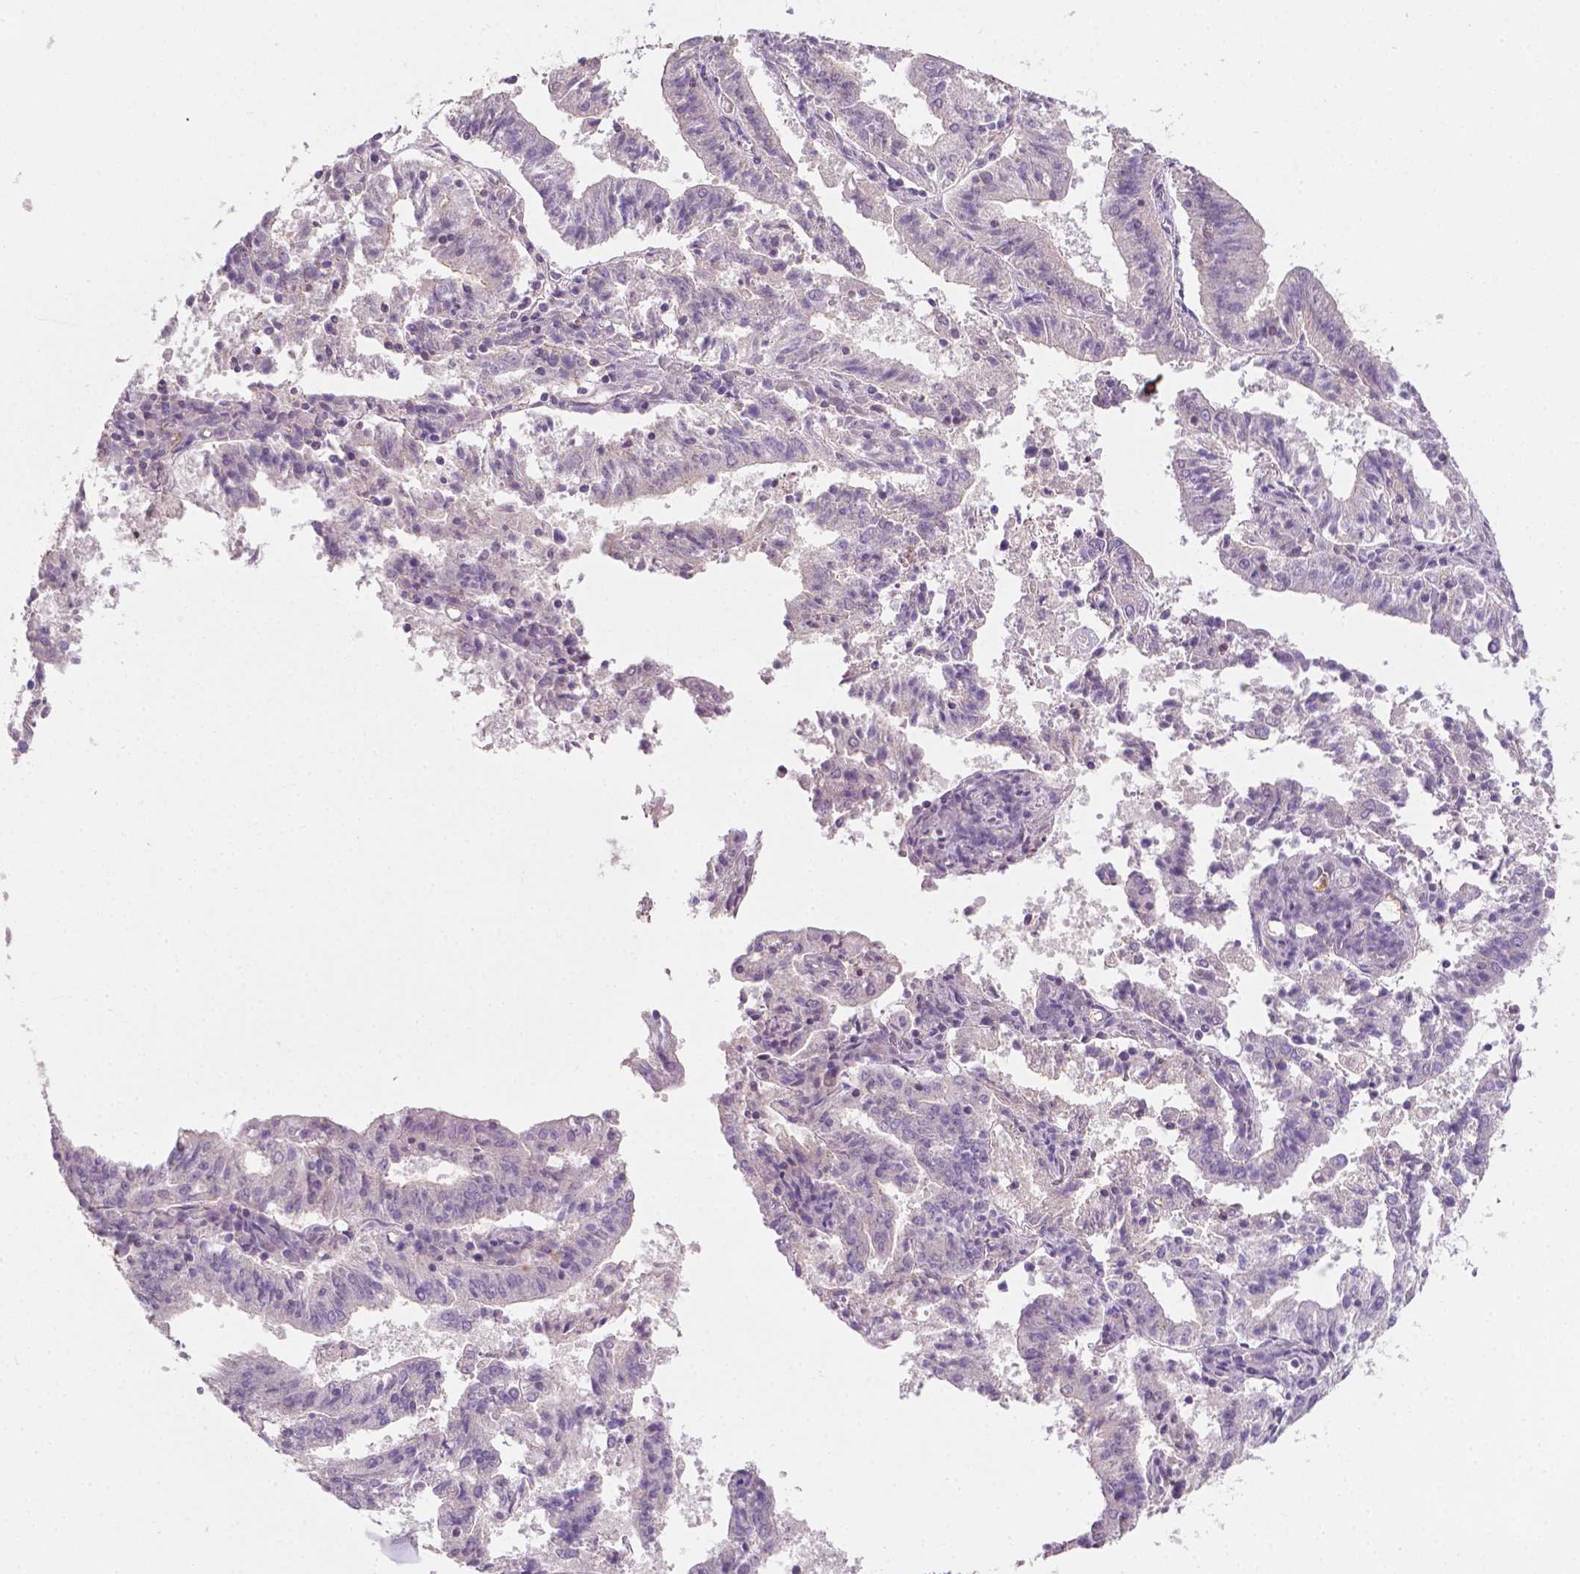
{"staining": {"intensity": "negative", "quantity": "none", "location": "none"}, "tissue": "endometrial cancer", "cell_type": "Tumor cells", "image_type": "cancer", "snomed": [{"axis": "morphology", "description": "Adenocarcinoma, NOS"}, {"axis": "topography", "description": "Endometrium"}], "caption": "An image of endometrial adenocarcinoma stained for a protein reveals no brown staining in tumor cells.", "gene": "EGFR", "patient": {"sex": "female", "age": 82}}